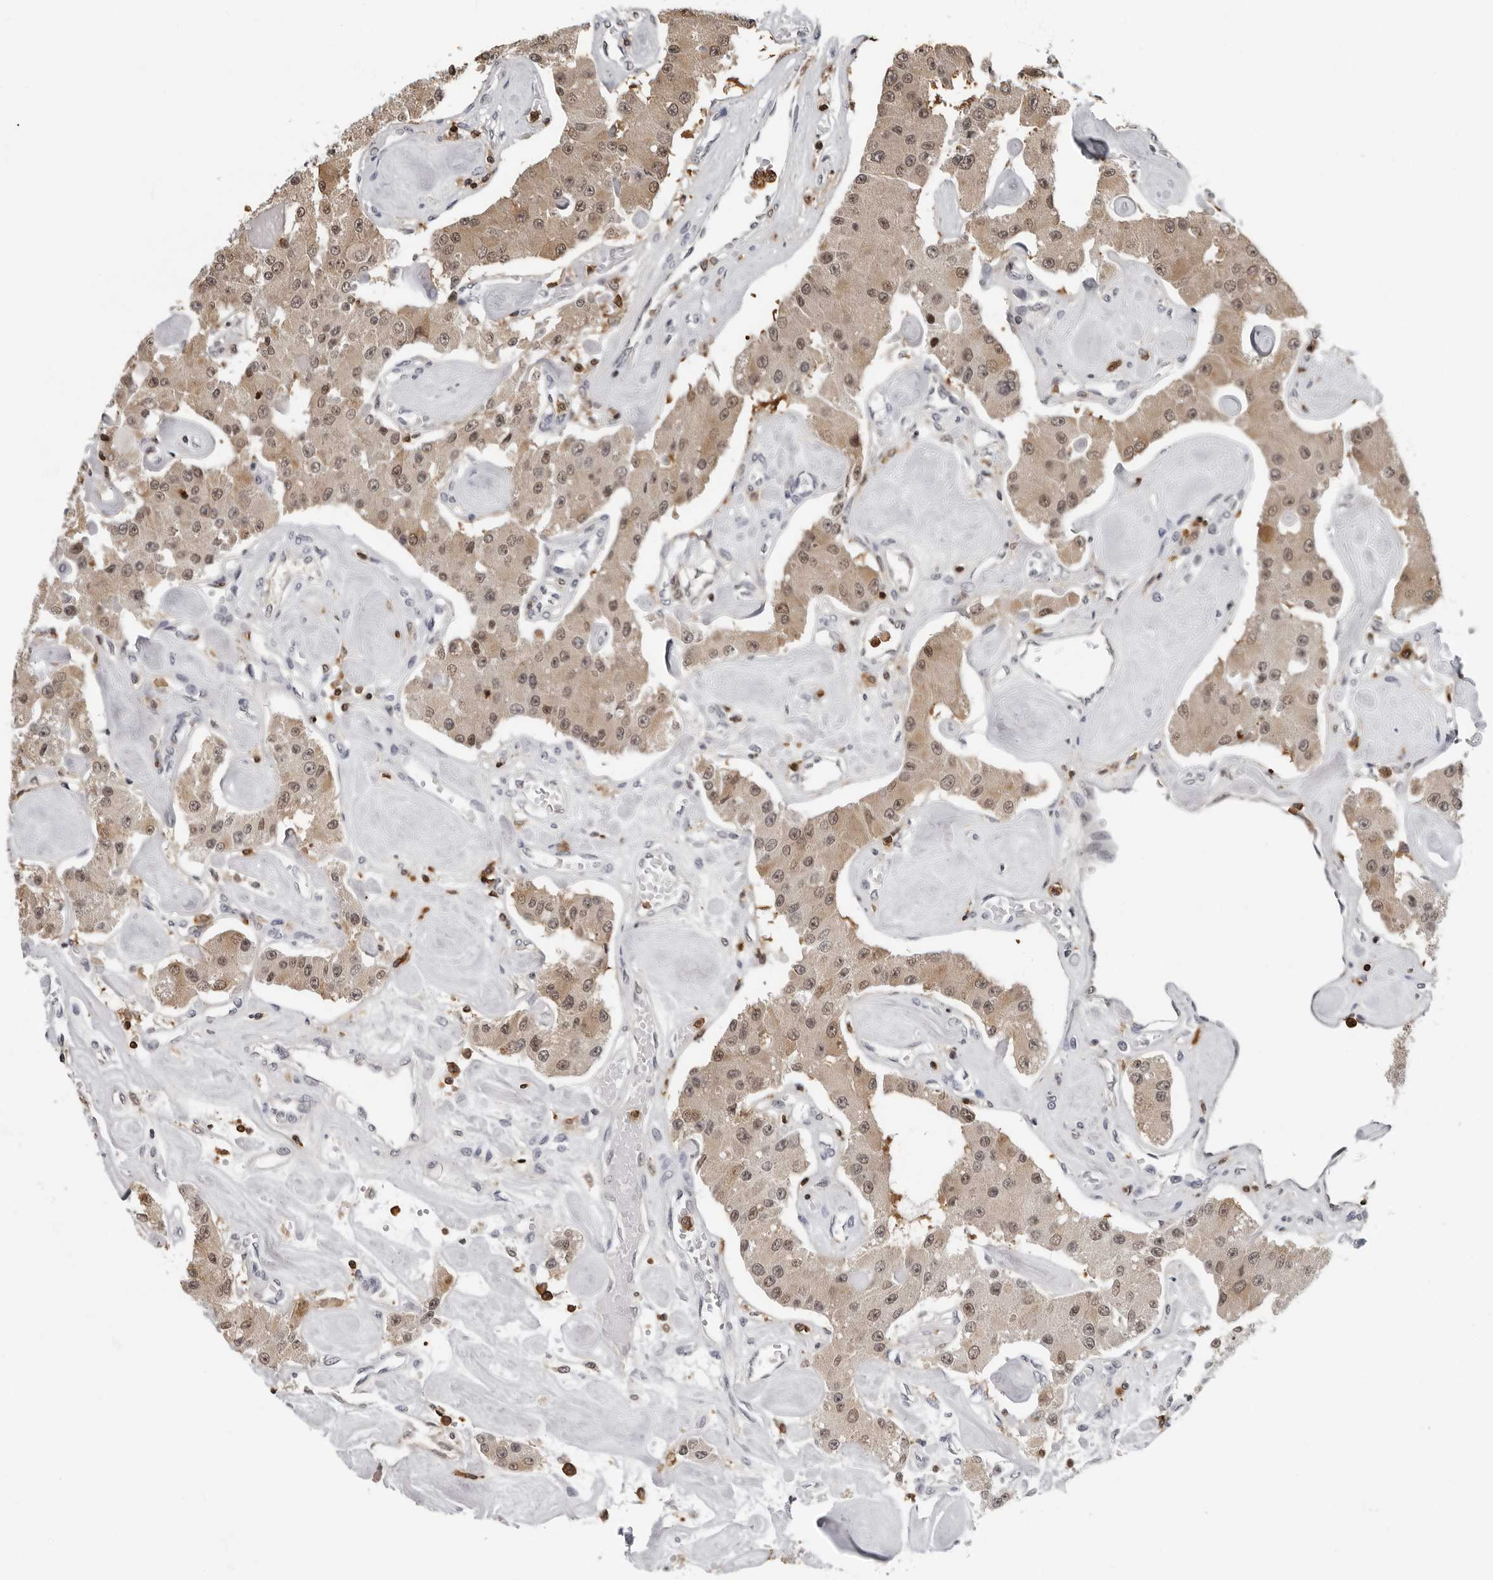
{"staining": {"intensity": "moderate", "quantity": ">75%", "location": "cytoplasmic/membranous,nuclear"}, "tissue": "carcinoid", "cell_type": "Tumor cells", "image_type": "cancer", "snomed": [{"axis": "morphology", "description": "Carcinoid, malignant, NOS"}, {"axis": "topography", "description": "Pancreas"}], "caption": "Immunohistochemical staining of malignant carcinoid displays moderate cytoplasmic/membranous and nuclear protein staining in approximately >75% of tumor cells.", "gene": "HSPH1", "patient": {"sex": "male", "age": 41}}